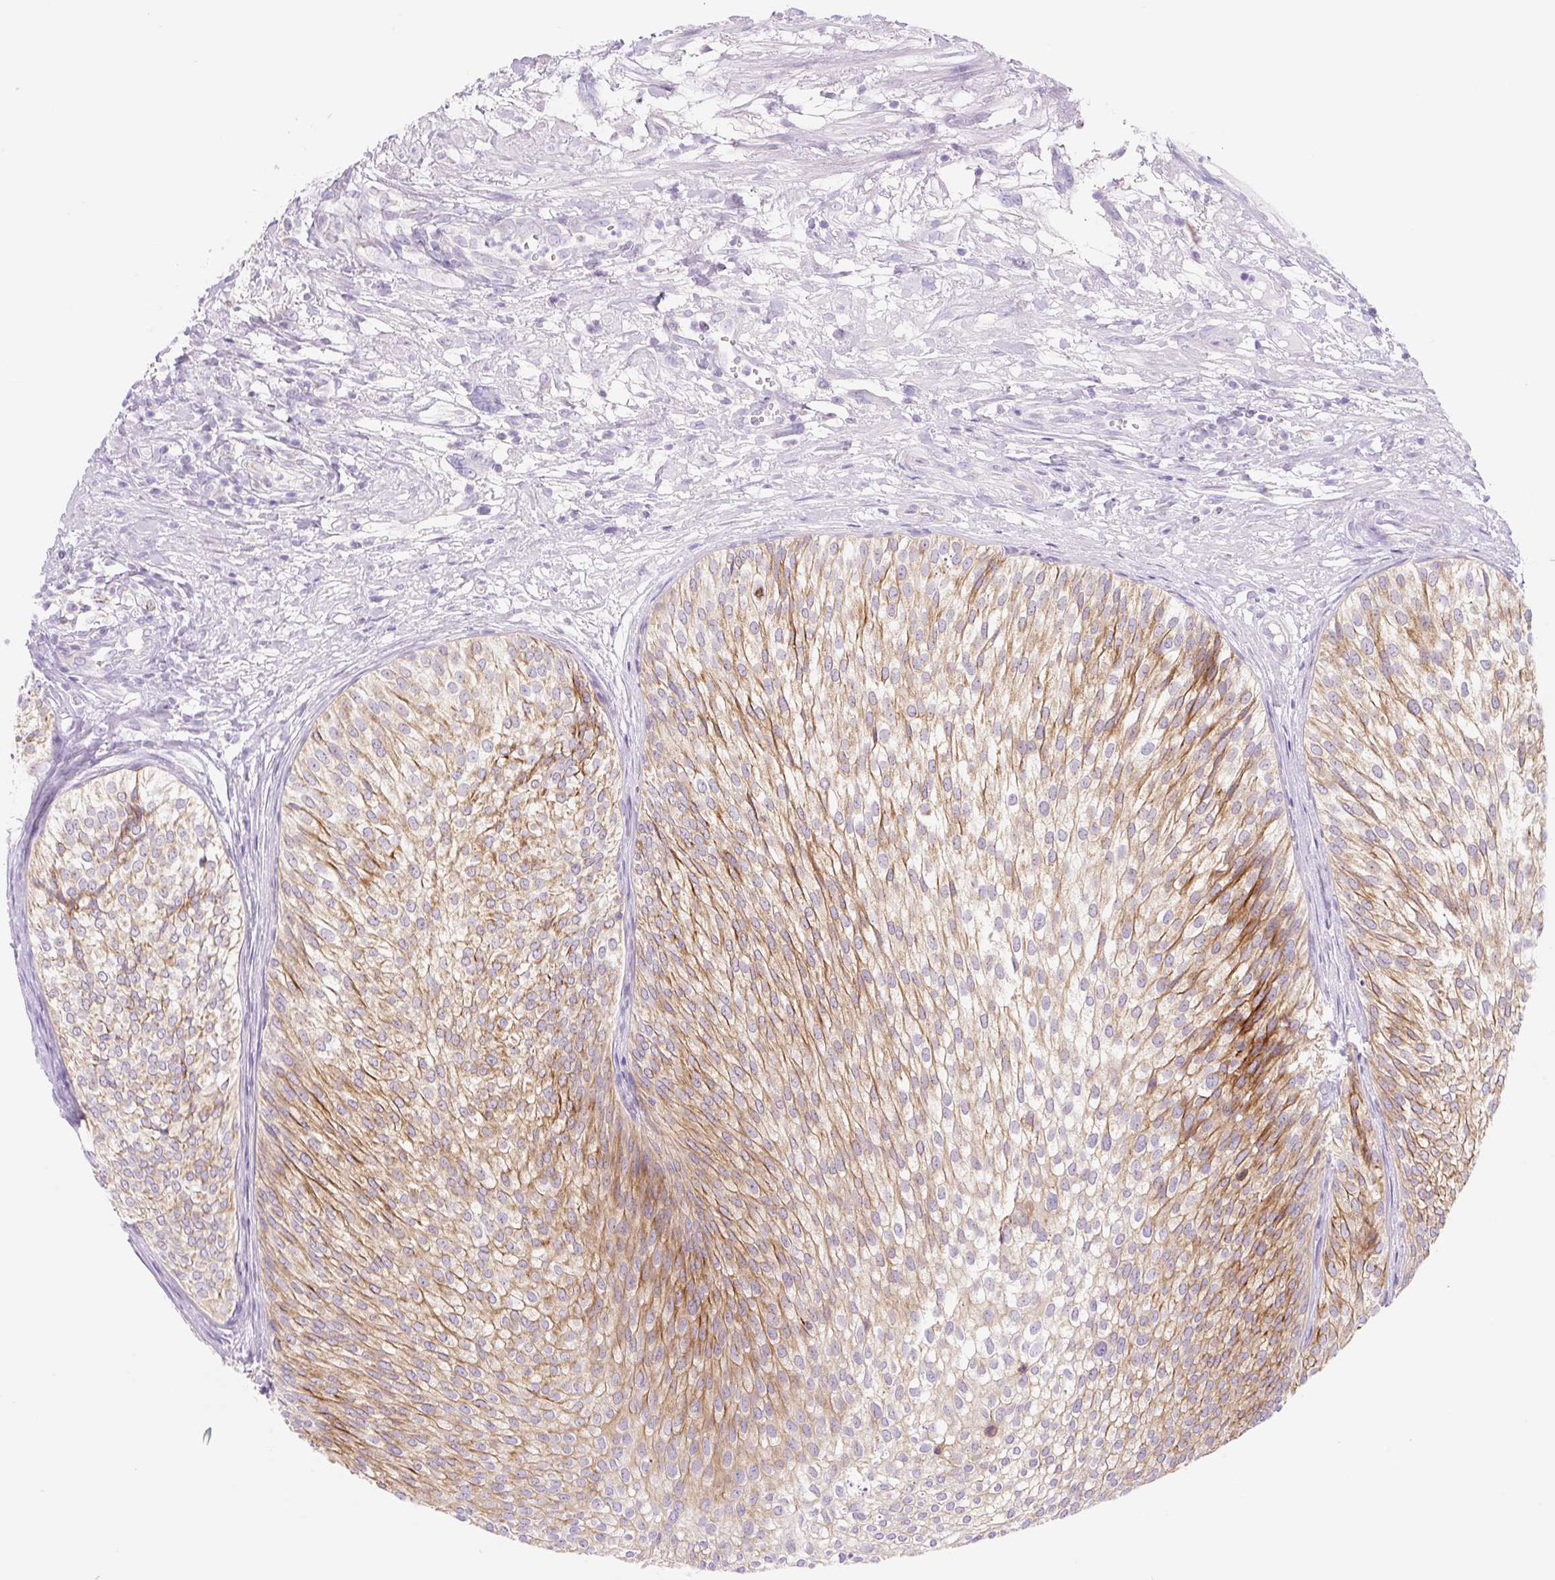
{"staining": {"intensity": "moderate", "quantity": ">75%", "location": "cytoplasmic/membranous"}, "tissue": "urothelial cancer", "cell_type": "Tumor cells", "image_type": "cancer", "snomed": [{"axis": "morphology", "description": "Urothelial carcinoma, Low grade"}, {"axis": "topography", "description": "Urinary bladder"}], "caption": "Protein staining exhibits moderate cytoplasmic/membranous expression in about >75% of tumor cells in urothelial carcinoma (low-grade).", "gene": "FOCAD", "patient": {"sex": "male", "age": 91}}